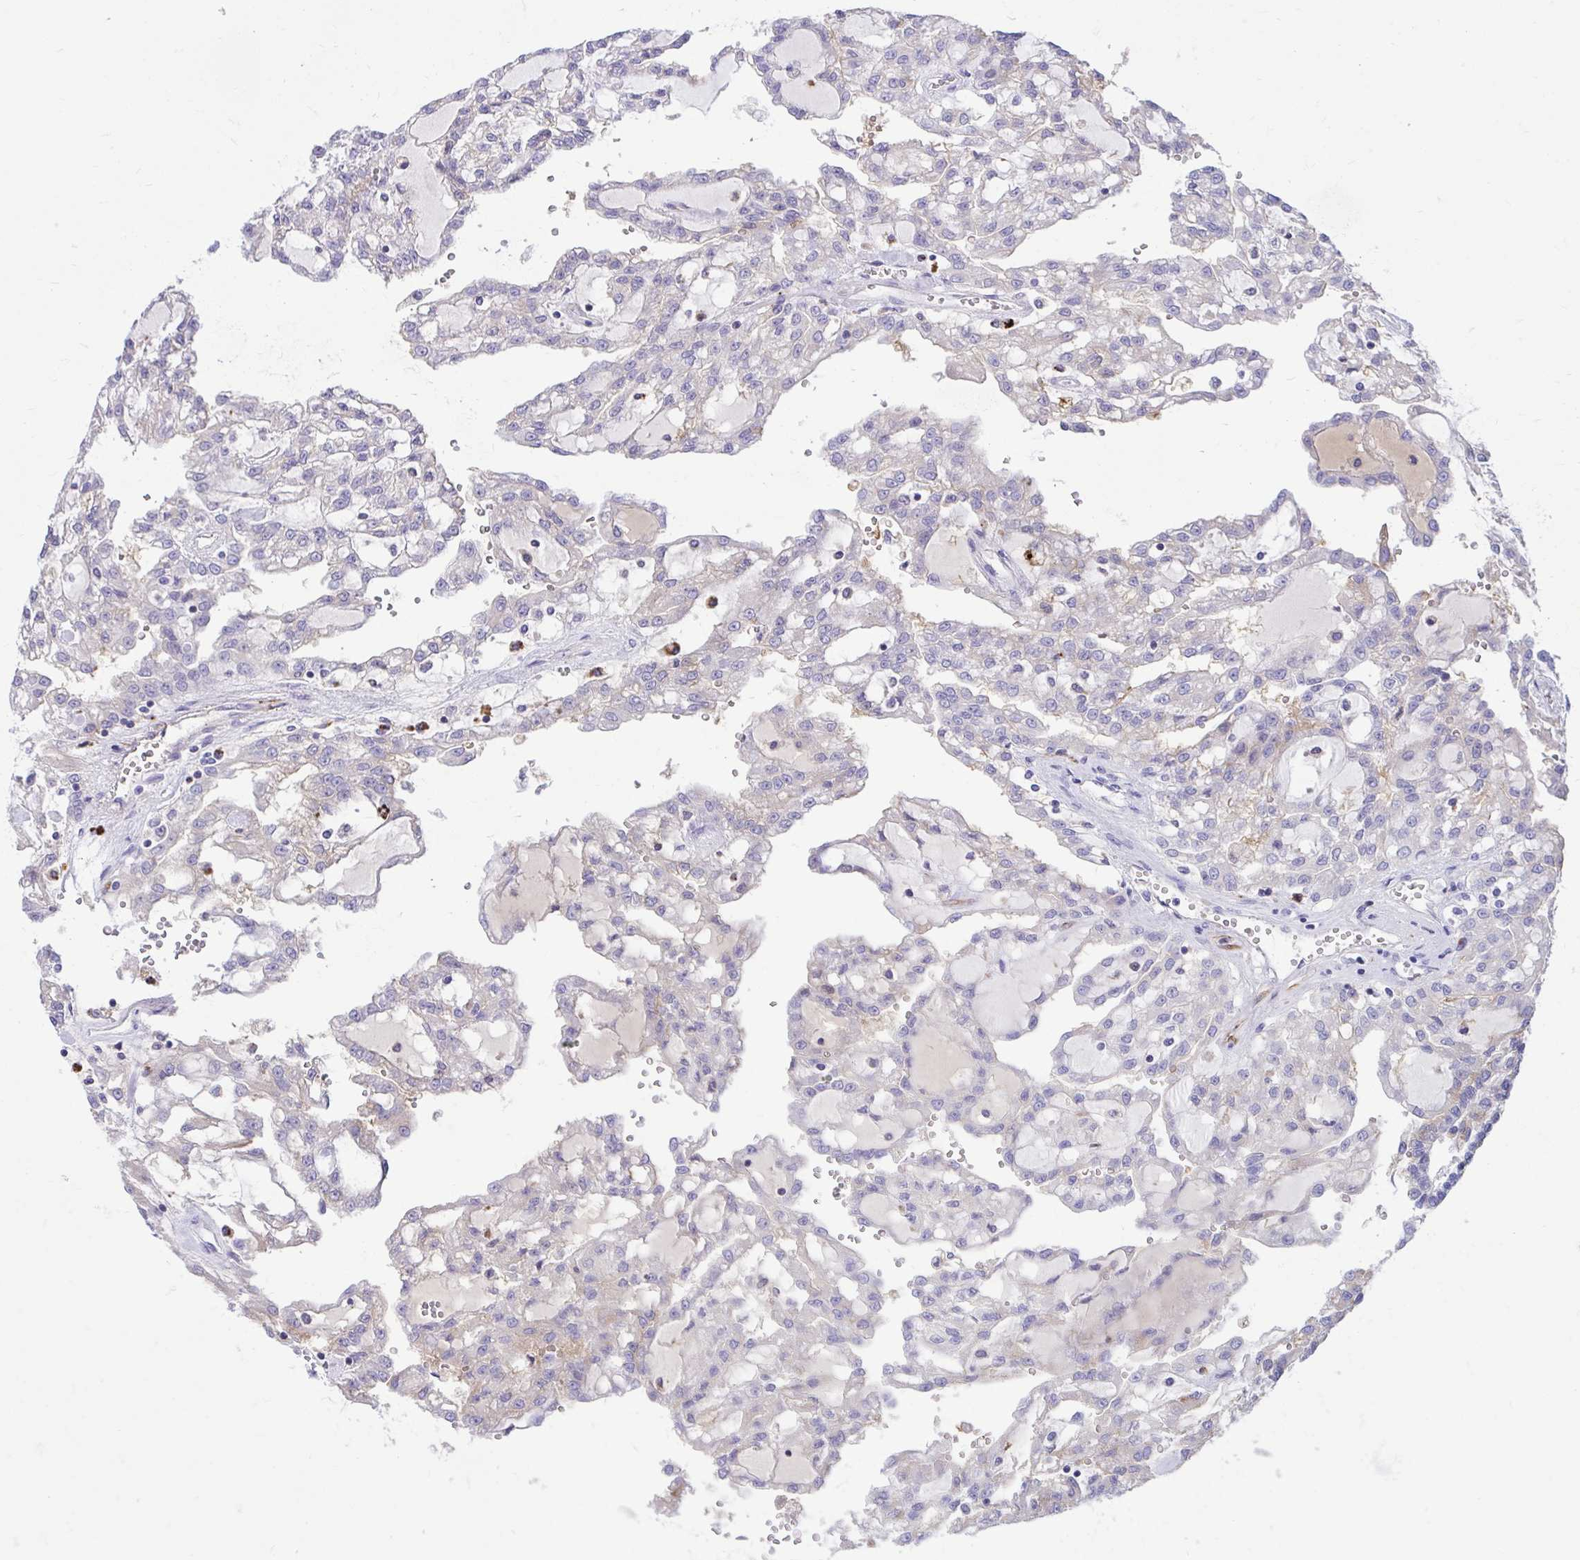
{"staining": {"intensity": "negative", "quantity": "none", "location": "none"}, "tissue": "renal cancer", "cell_type": "Tumor cells", "image_type": "cancer", "snomed": [{"axis": "morphology", "description": "Adenocarcinoma, NOS"}, {"axis": "topography", "description": "Kidney"}], "caption": "Human renal cancer (adenocarcinoma) stained for a protein using immunohistochemistry demonstrates no positivity in tumor cells.", "gene": "TP53I11", "patient": {"sex": "male", "age": 63}}